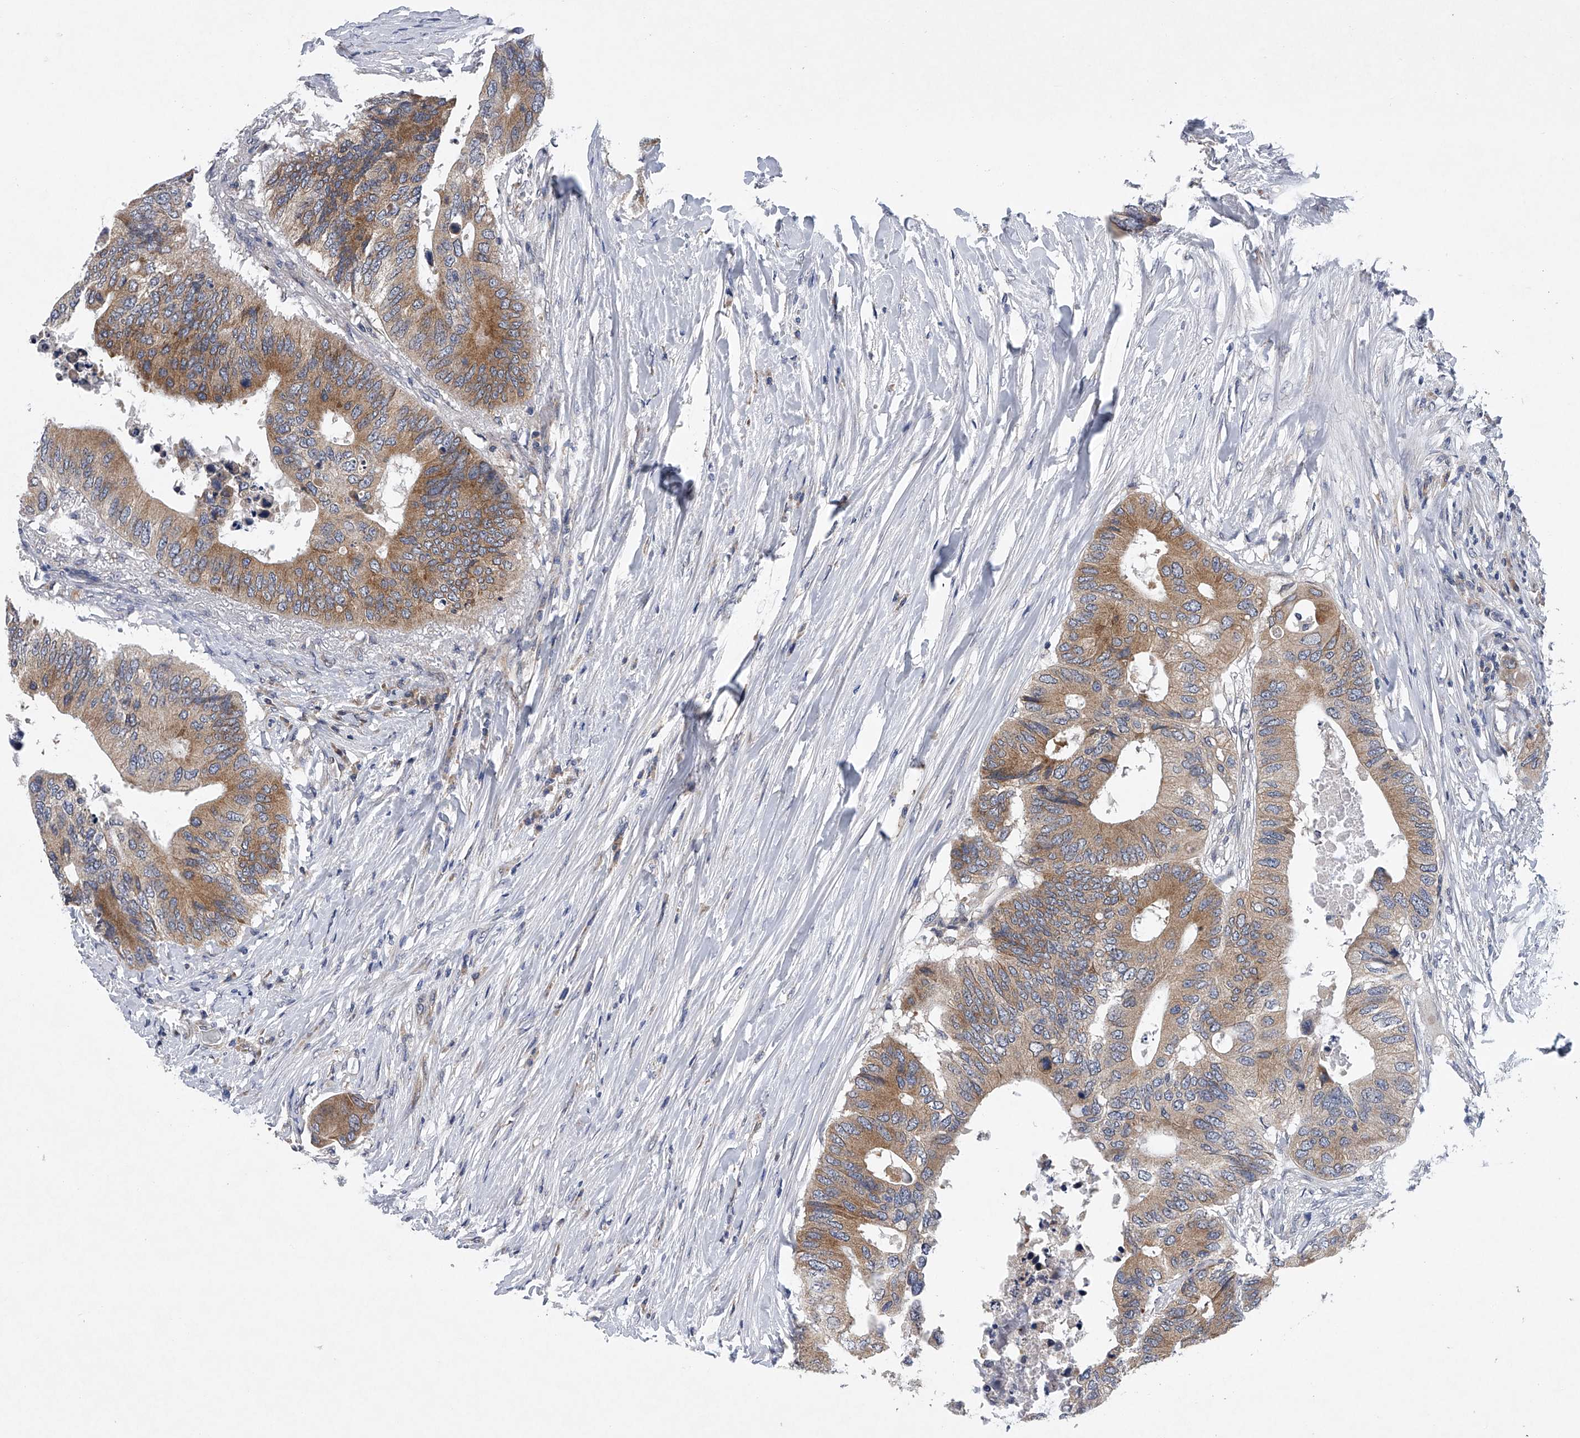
{"staining": {"intensity": "moderate", "quantity": ">75%", "location": "cytoplasmic/membranous"}, "tissue": "colorectal cancer", "cell_type": "Tumor cells", "image_type": "cancer", "snomed": [{"axis": "morphology", "description": "Adenocarcinoma, NOS"}, {"axis": "topography", "description": "Colon"}], "caption": "This is a photomicrograph of IHC staining of adenocarcinoma (colorectal), which shows moderate positivity in the cytoplasmic/membranous of tumor cells.", "gene": "RNF5", "patient": {"sex": "male", "age": 71}}